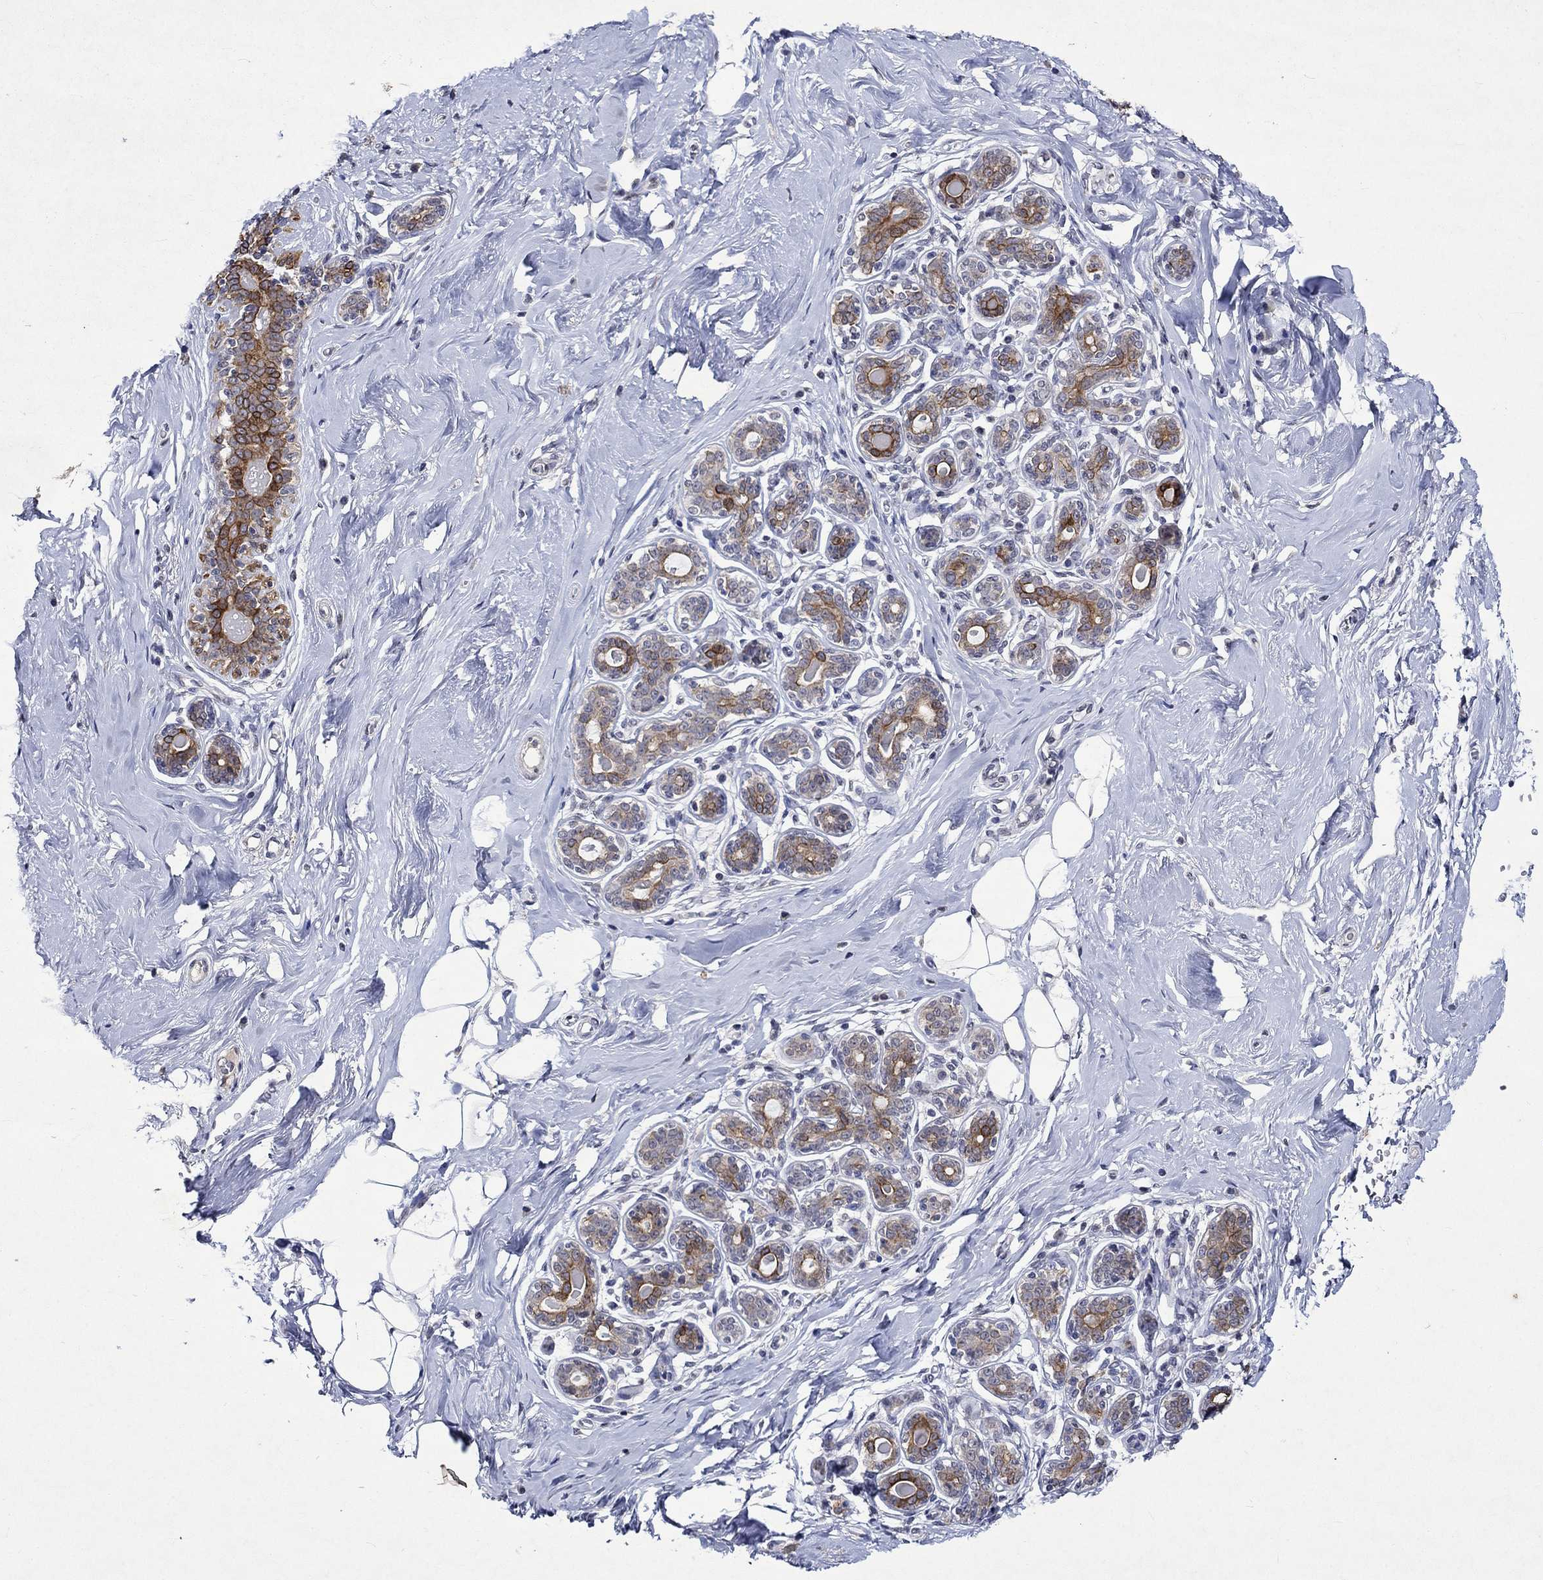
{"staining": {"intensity": "negative", "quantity": "none", "location": "none"}, "tissue": "breast", "cell_type": "Adipocytes", "image_type": "normal", "snomed": [{"axis": "morphology", "description": "Normal tissue, NOS"}, {"axis": "topography", "description": "Skin"}, {"axis": "topography", "description": "Breast"}], "caption": "An immunohistochemistry micrograph of normal breast is shown. There is no staining in adipocytes of breast.", "gene": "DDX3Y", "patient": {"sex": "female", "age": 43}}